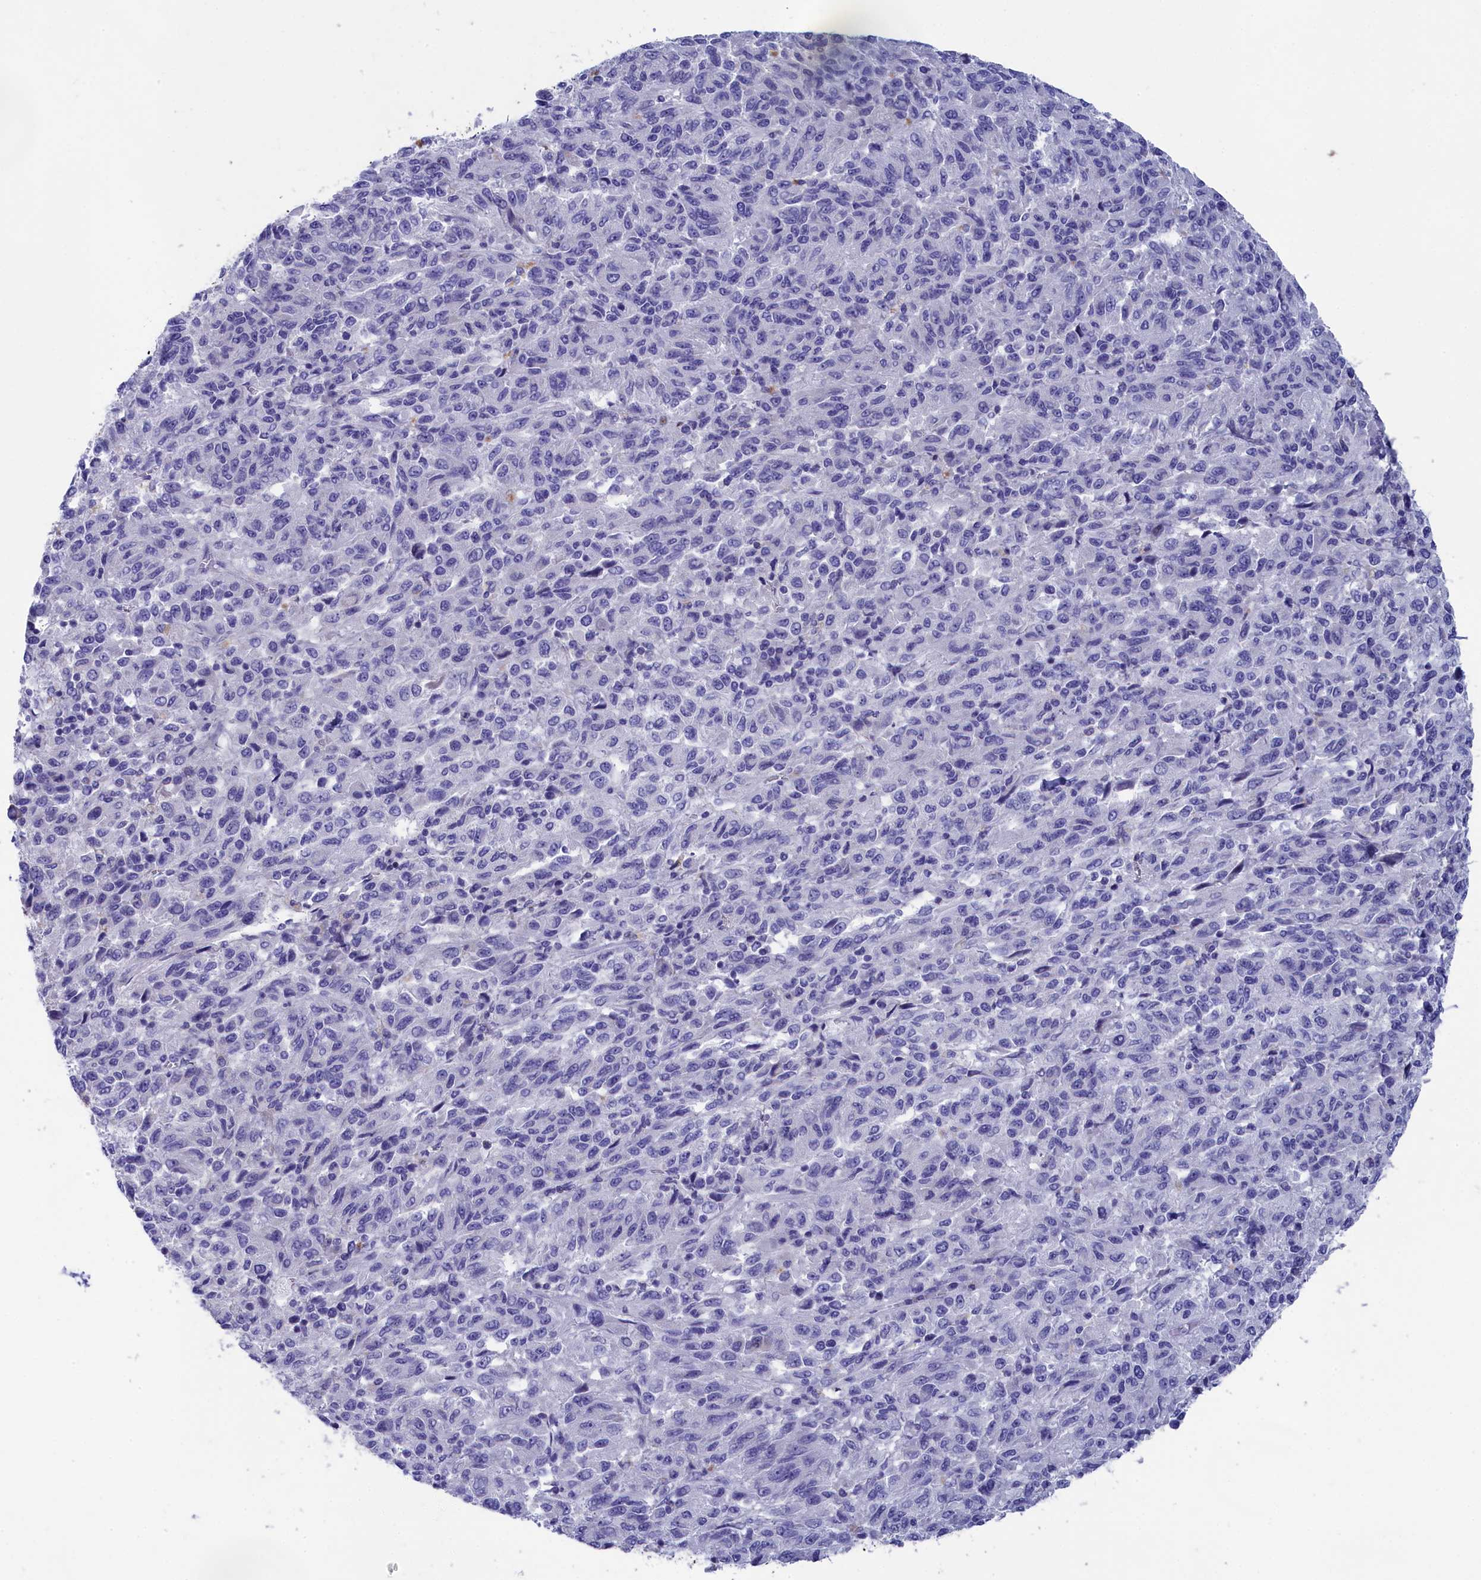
{"staining": {"intensity": "negative", "quantity": "none", "location": "none"}, "tissue": "melanoma", "cell_type": "Tumor cells", "image_type": "cancer", "snomed": [{"axis": "morphology", "description": "Malignant melanoma, Metastatic site"}, {"axis": "topography", "description": "Lung"}], "caption": "A high-resolution image shows immunohistochemistry (IHC) staining of malignant melanoma (metastatic site), which shows no significant expression in tumor cells.", "gene": "PRDM12", "patient": {"sex": "male", "age": 64}}